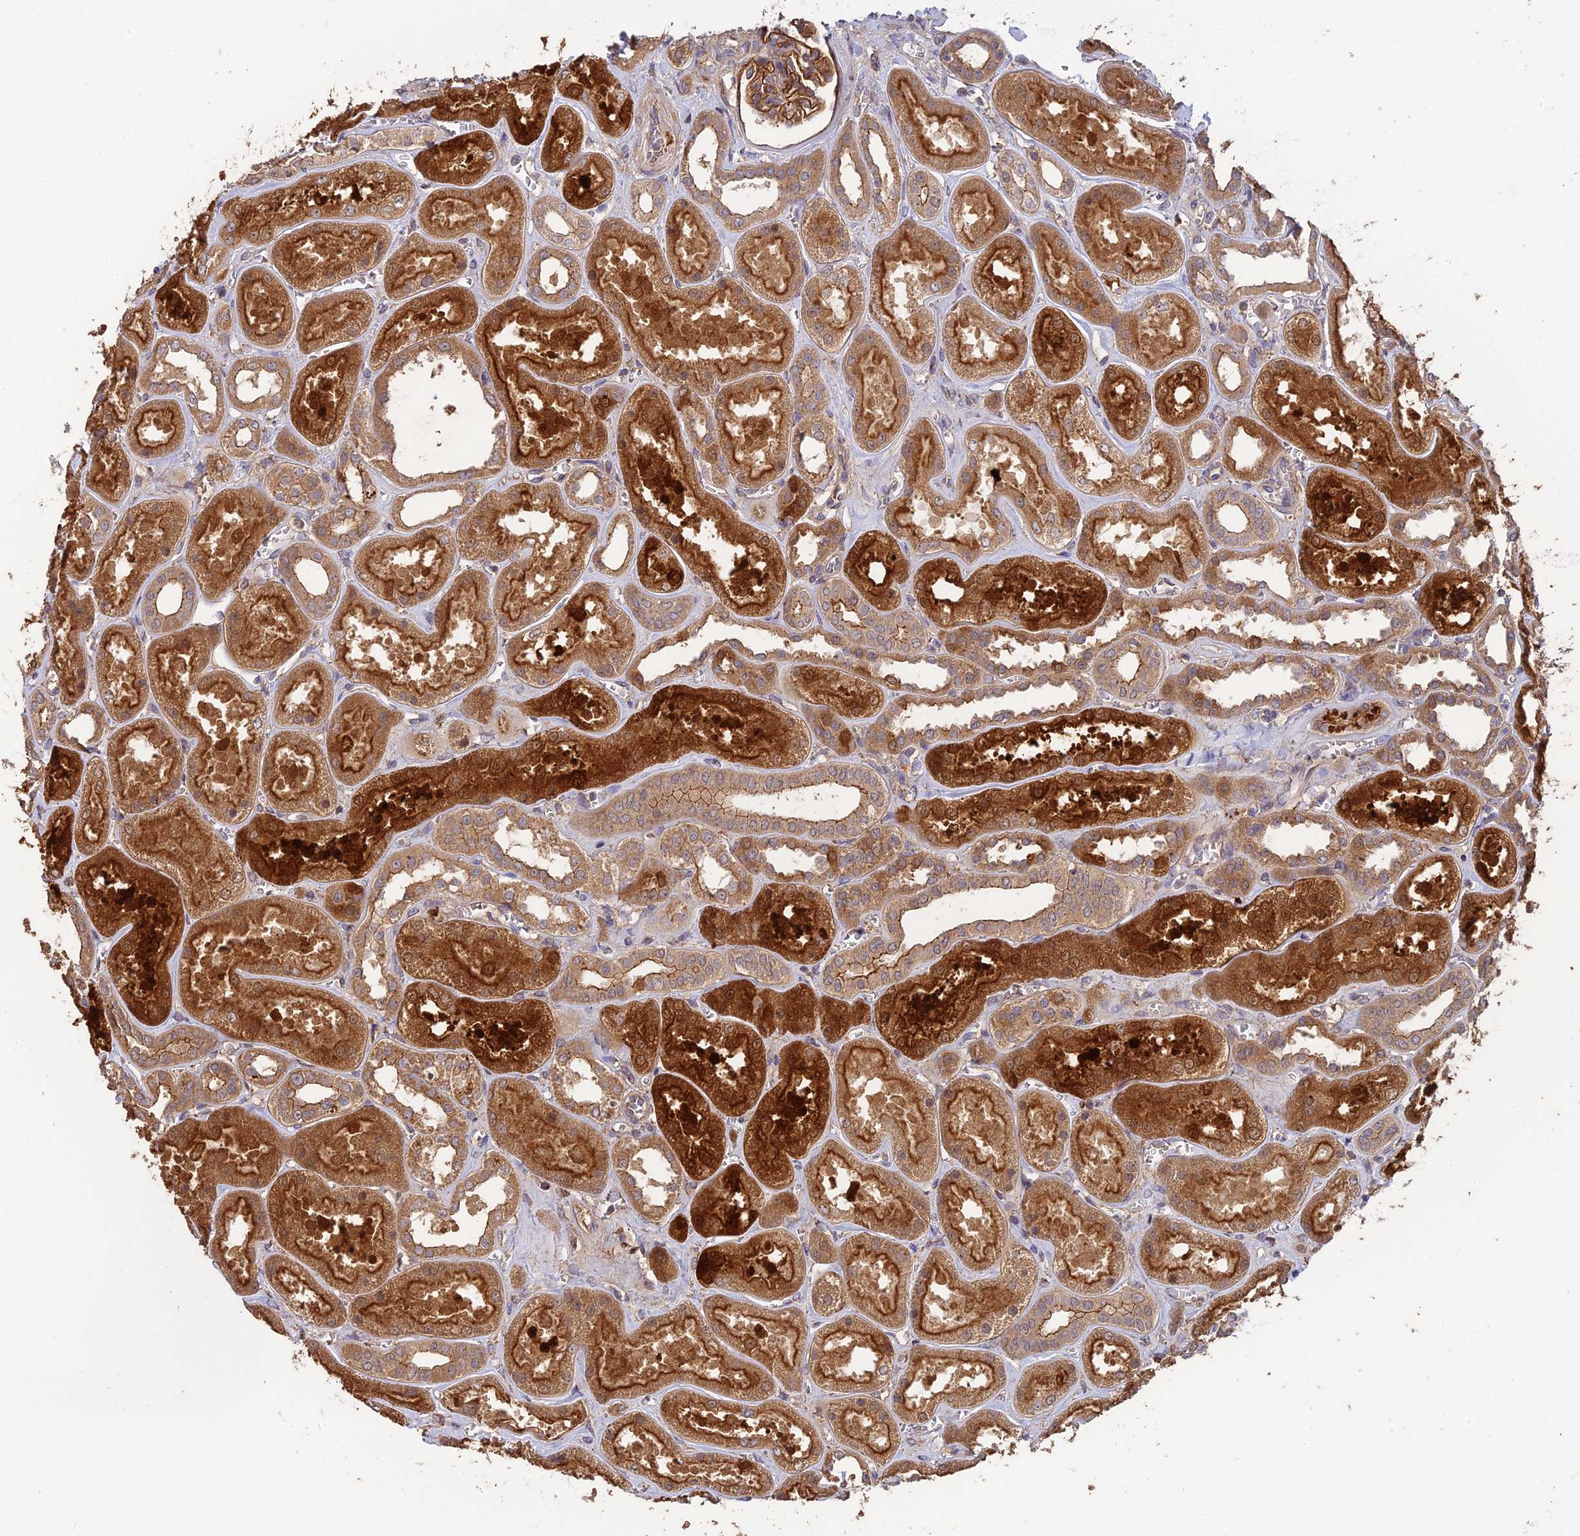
{"staining": {"intensity": "moderate", "quantity": ">75%", "location": "cytoplasmic/membranous"}, "tissue": "kidney", "cell_type": "Cells in glomeruli", "image_type": "normal", "snomed": [{"axis": "morphology", "description": "Normal tissue, NOS"}, {"axis": "morphology", "description": "Adenocarcinoma, NOS"}, {"axis": "topography", "description": "Kidney"}], "caption": "The immunohistochemical stain labels moderate cytoplasmic/membranous expression in cells in glomeruli of unremarkable kidney. (DAB IHC, brown staining for protein, blue staining for nuclei).", "gene": "ARHGAP40", "patient": {"sex": "female", "age": 68}}